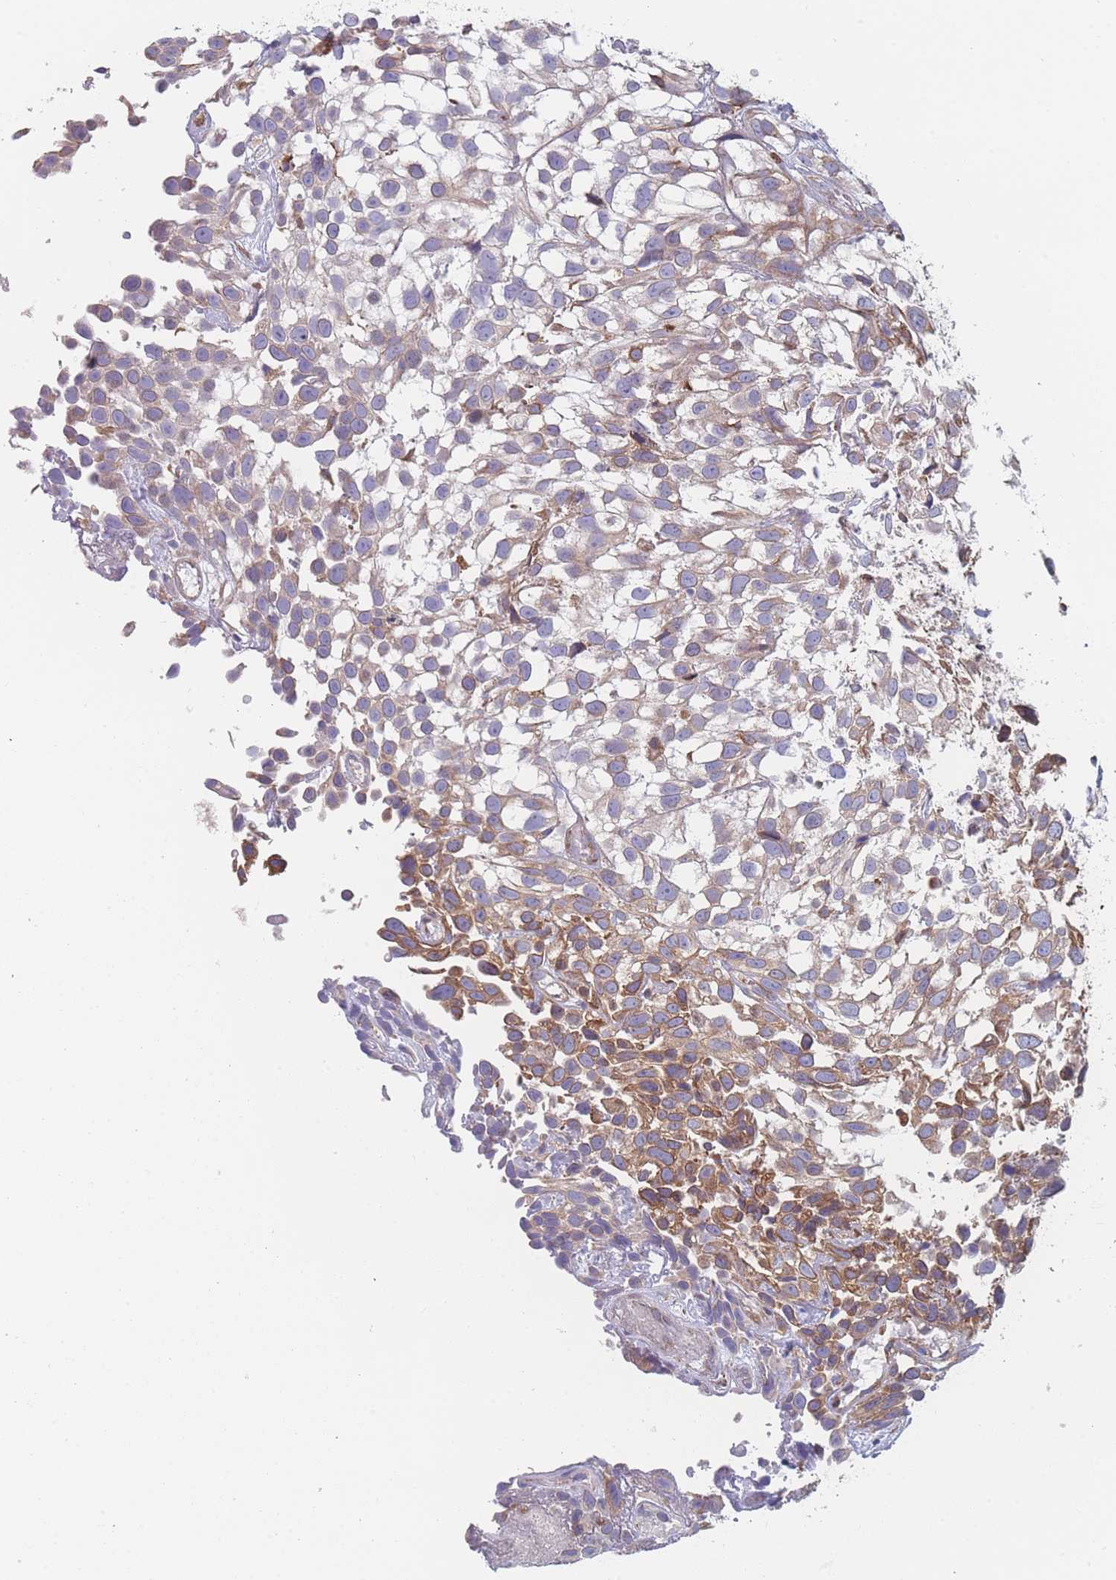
{"staining": {"intensity": "moderate", "quantity": "25%-75%", "location": "cytoplasmic/membranous"}, "tissue": "urothelial cancer", "cell_type": "Tumor cells", "image_type": "cancer", "snomed": [{"axis": "morphology", "description": "Urothelial carcinoma, High grade"}, {"axis": "topography", "description": "Urinary bladder"}], "caption": "There is medium levels of moderate cytoplasmic/membranous expression in tumor cells of urothelial cancer, as demonstrated by immunohistochemical staining (brown color).", "gene": "OR7C2", "patient": {"sex": "male", "age": 56}}